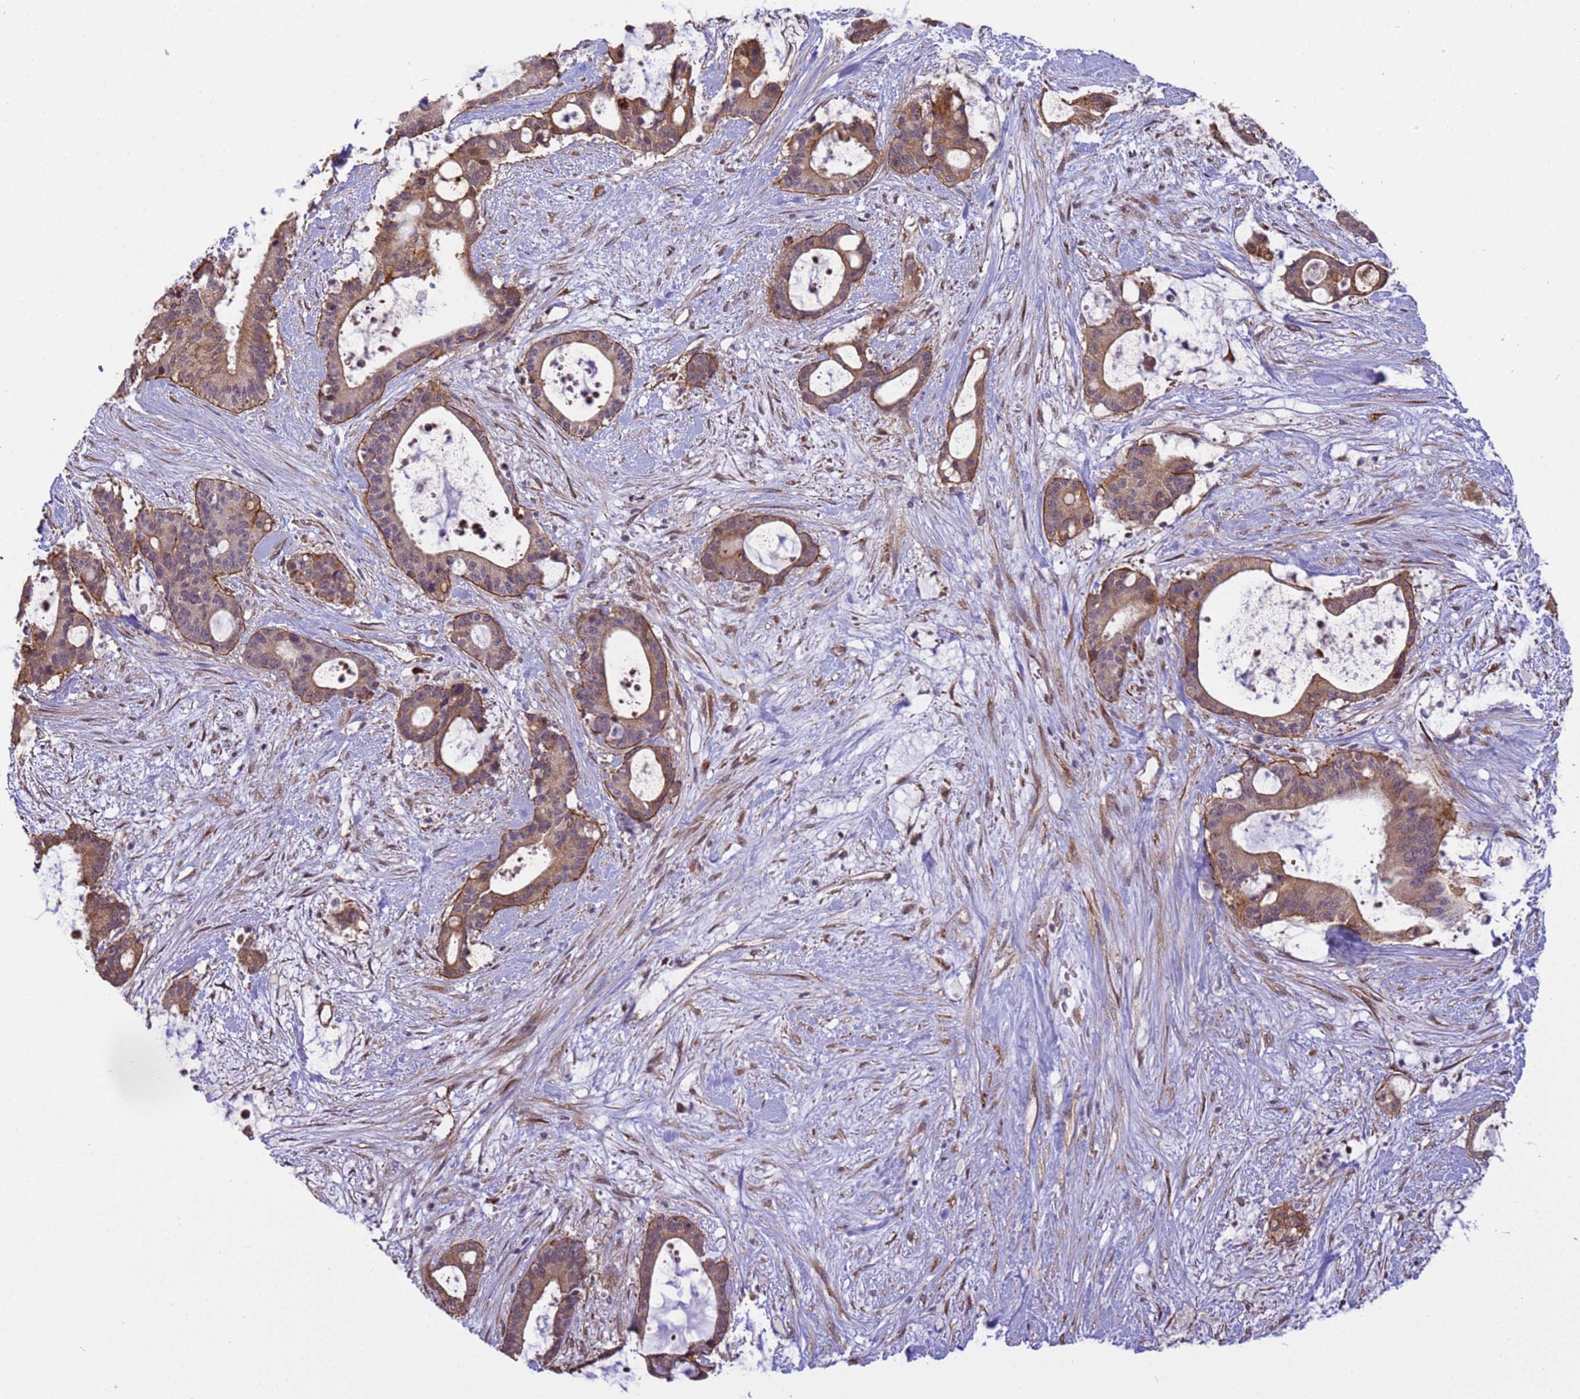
{"staining": {"intensity": "weak", "quantity": ">75%", "location": "cytoplasmic/membranous"}, "tissue": "liver cancer", "cell_type": "Tumor cells", "image_type": "cancer", "snomed": [{"axis": "morphology", "description": "Normal tissue, NOS"}, {"axis": "morphology", "description": "Cholangiocarcinoma"}, {"axis": "topography", "description": "Liver"}, {"axis": "topography", "description": "Peripheral nerve tissue"}], "caption": "Immunohistochemical staining of human cholangiocarcinoma (liver) shows weak cytoplasmic/membranous protein expression in approximately >75% of tumor cells.", "gene": "ITGB4", "patient": {"sex": "female", "age": 73}}